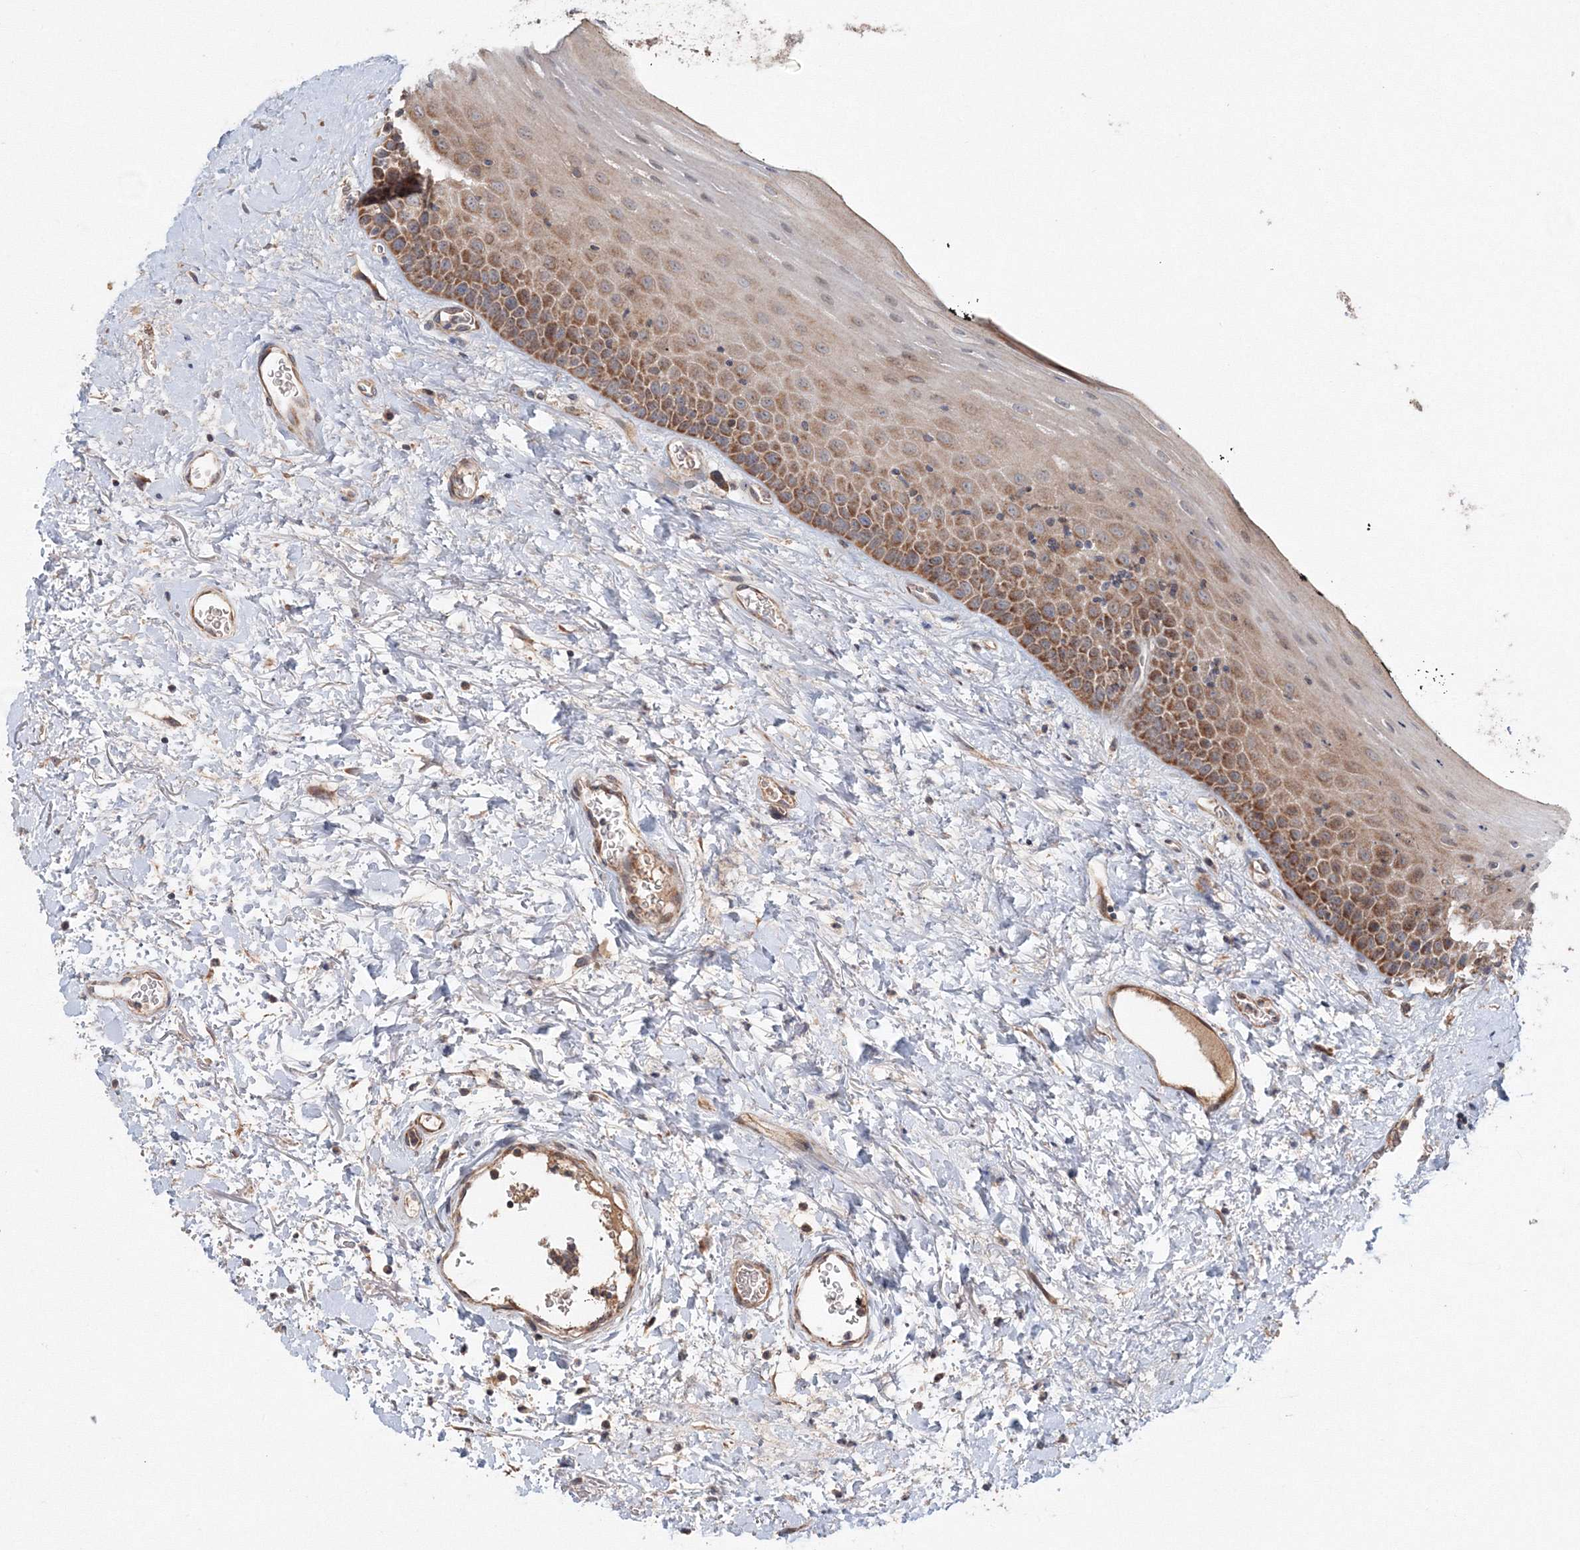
{"staining": {"intensity": "moderate", "quantity": "25%-75%", "location": "cytoplasmic/membranous"}, "tissue": "oral mucosa", "cell_type": "Squamous epithelial cells", "image_type": "normal", "snomed": [{"axis": "morphology", "description": "Normal tissue, NOS"}, {"axis": "topography", "description": "Oral tissue"}], "caption": "Oral mucosa stained with DAB (3,3'-diaminobenzidine) immunohistochemistry (IHC) exhibits medium levels of moderate cytoplasmic/membranous staining in approximately 25%-75% of squamous epithelial cells. The staining was performed using DAB, with brown indicating positive protein expression. Nuclei are stained blue with hematoxylin.", "gene": "NOA1", "patient": {"sex": "male", "age": 74}}